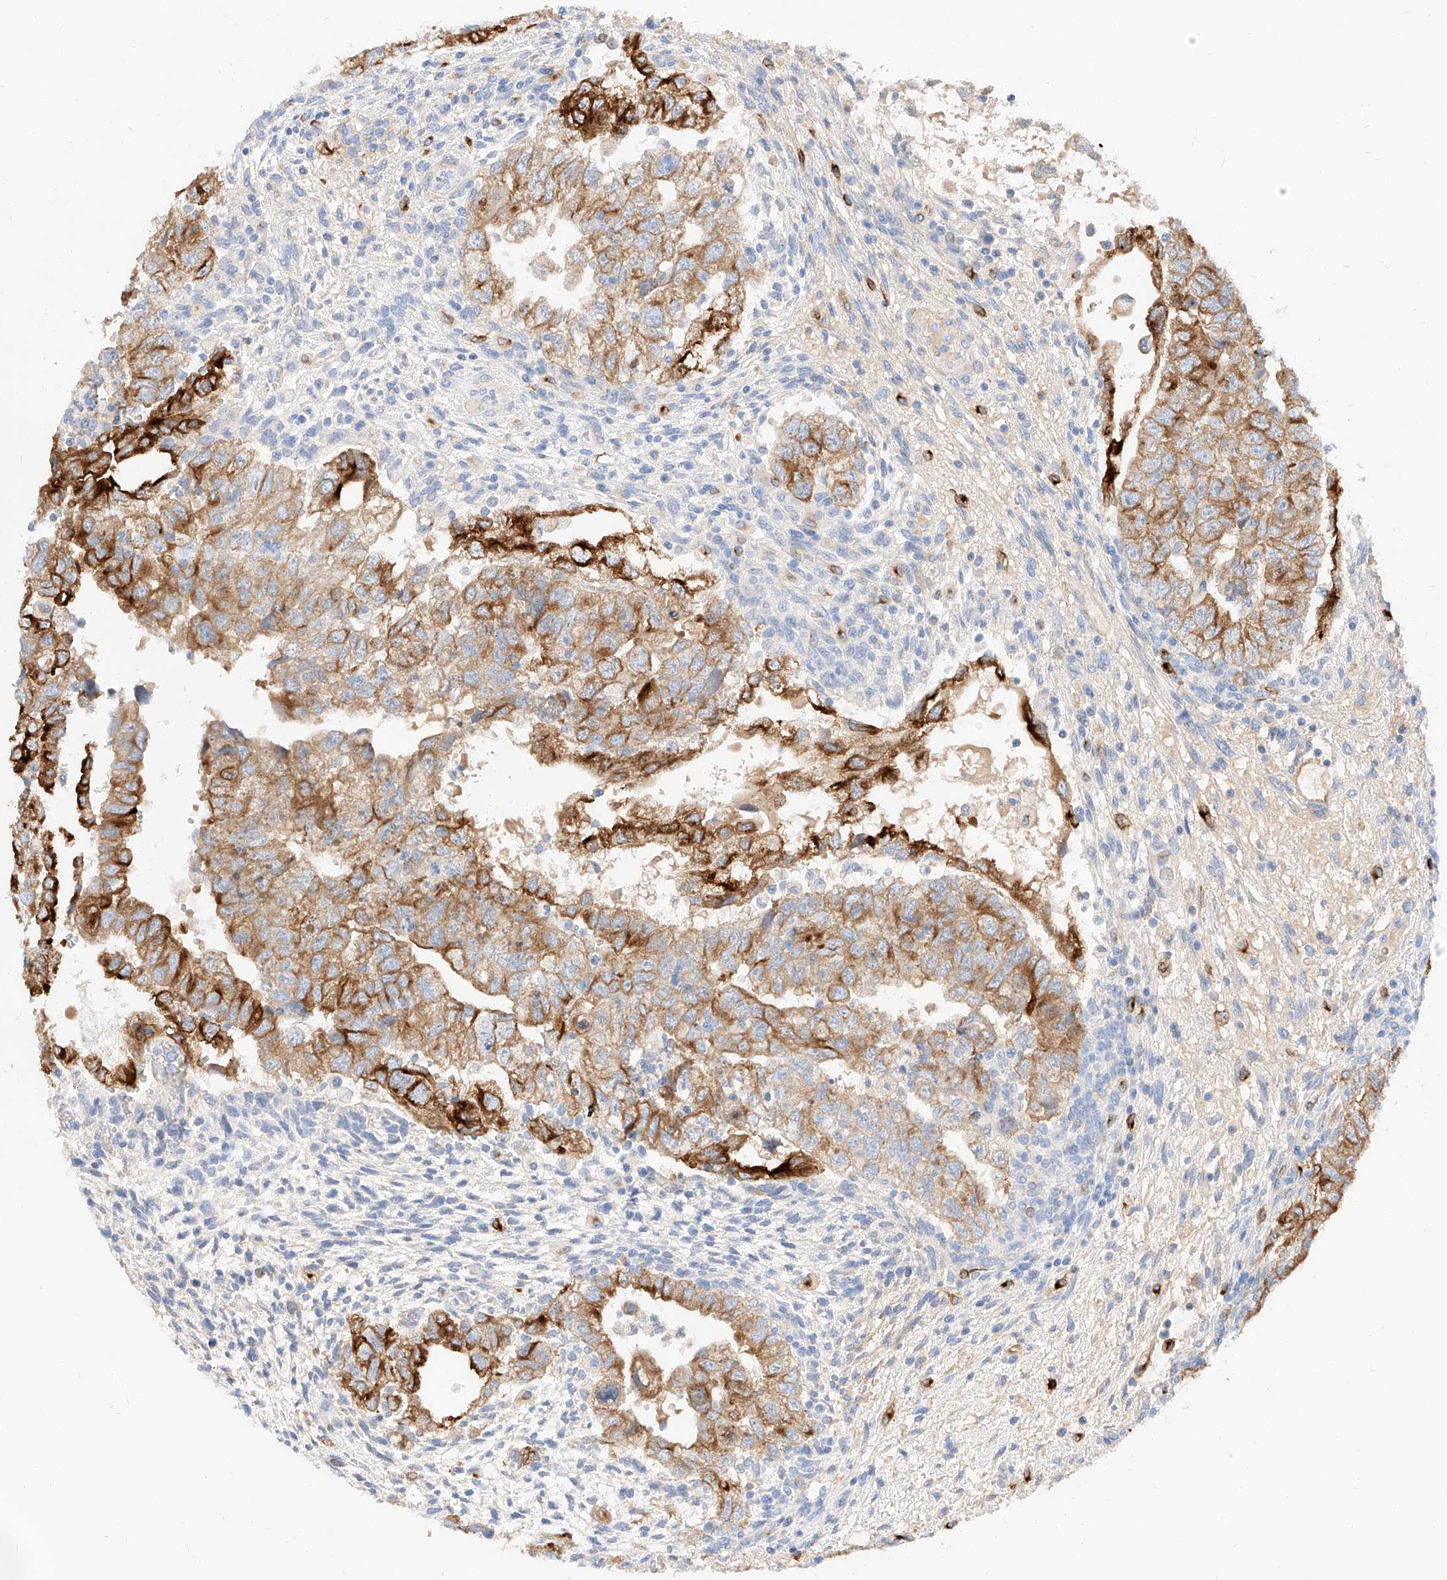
{"staining": {"intensity": "strong", "quantity": ">75%", "location": "cytoplasmic/membranous"}, "tissue": "testis cancer", "cell_type": "Tumor cells", "image_type": "cancer", "snomed": [{"axis": "morphology", "description": "Carcinoma, Embryonal, NOS"}, {"axis": "topography", "description": "Testis"}], "caption": "A photomicrograph of human testis cancer (embryonal carcinoma) stained for a protein reveals strong cytoplasmic/membranous brown staining in tumor cells.", "gene": "MAP7", "patient": {"sex": "male", "age": 37}}